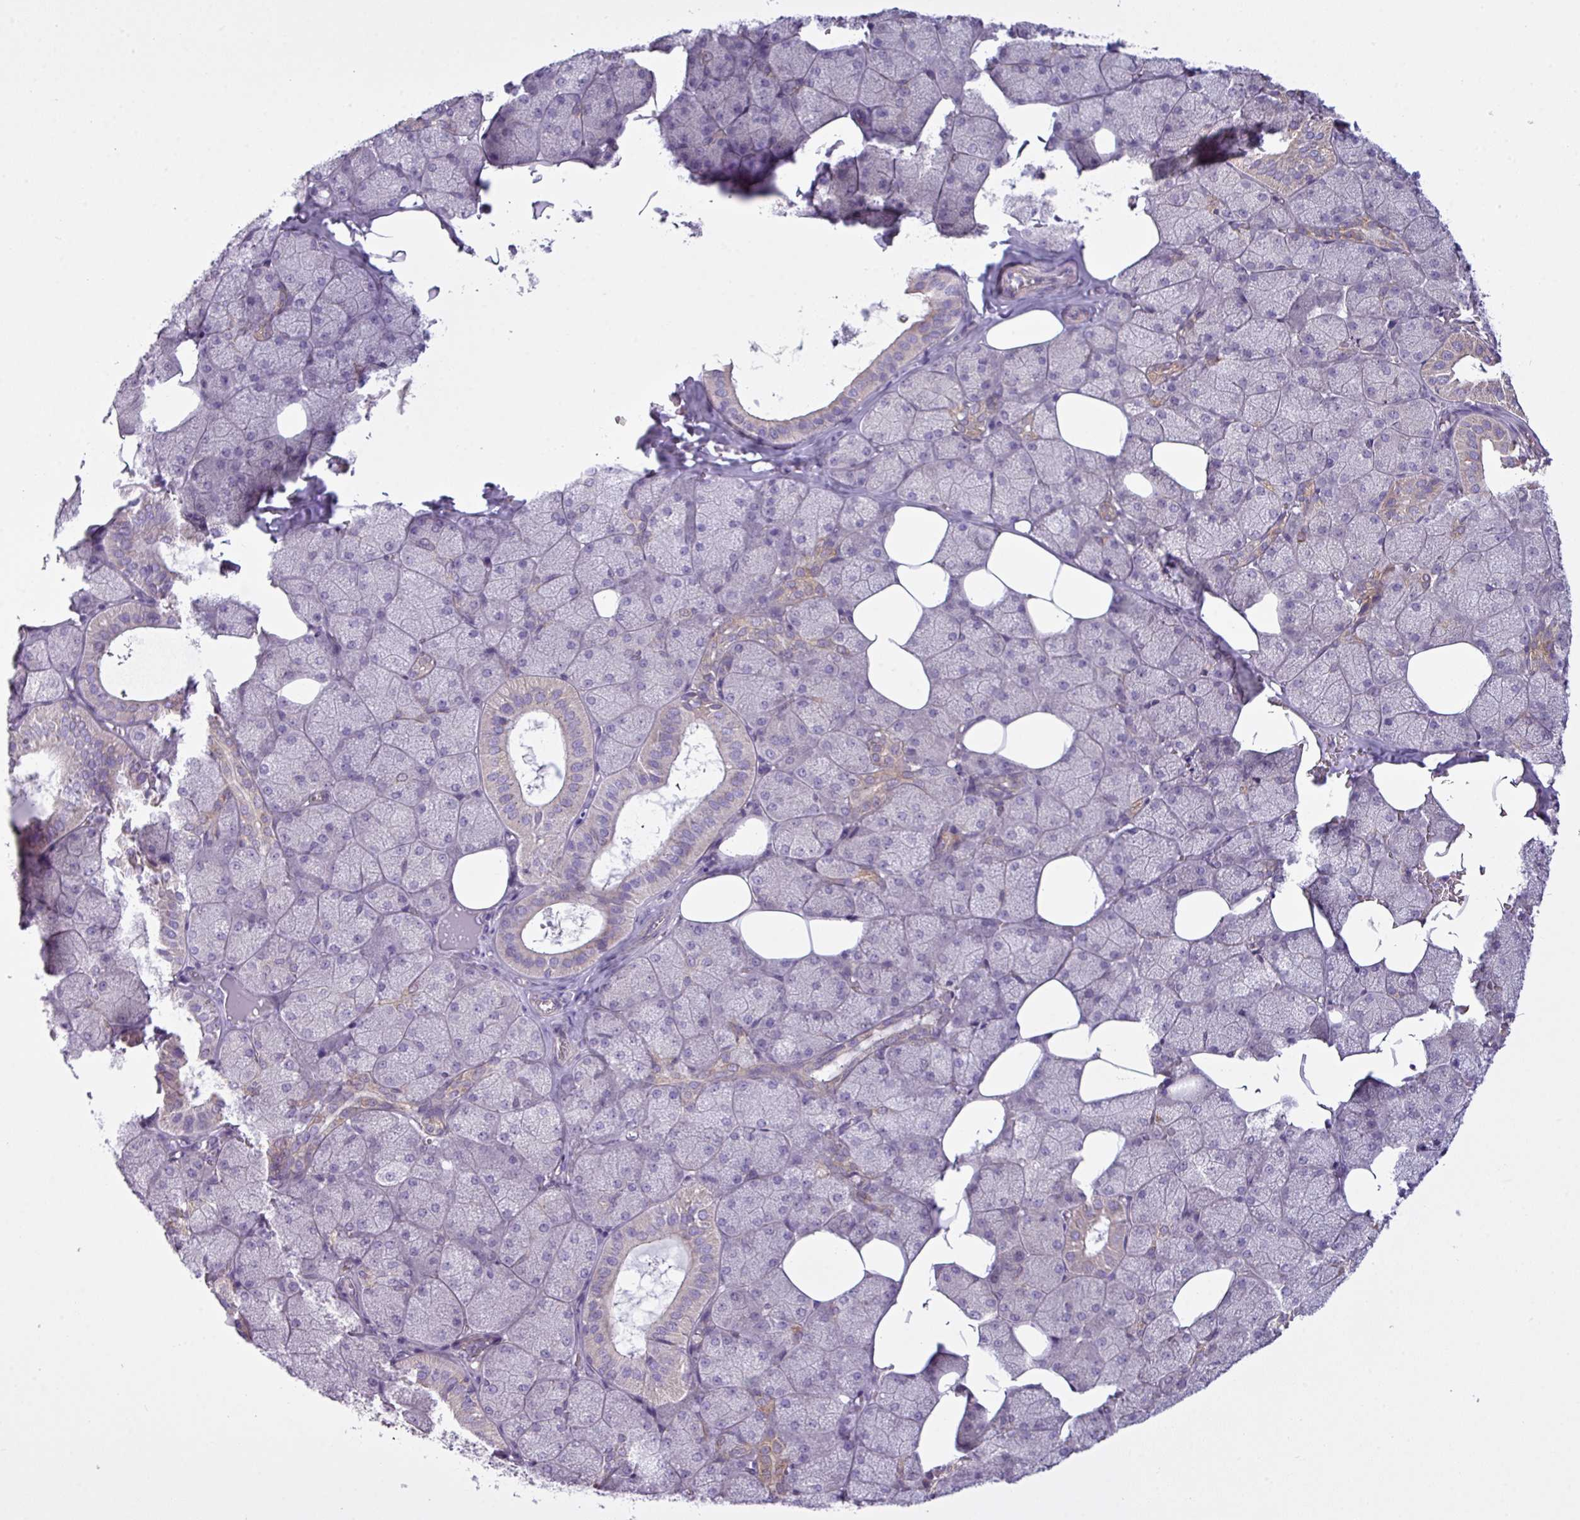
{"staining": {"intensity": "moderate", "quantity": "<25%", "location": "cytoplasmic/membranous"}, "tissue": "salivary gland", "cell_type": "Glandular cells", "image_type": "normal", "snomed": [{"axis": "morphology", "description": "Normal tissue, NOS"}, {"axis": "topography", "description": "Salivary gland"}, {"axis": "topography", "description": "Peripheral nerve tissue"}], "caption": "Human salivary gland stained for a protein (brown) shows moderate cytoplasmic/membranous positive expression in about <25% of glandular cells.", "gene": "CAMK2A", "patient": {"sex": "male", "age": 38}}